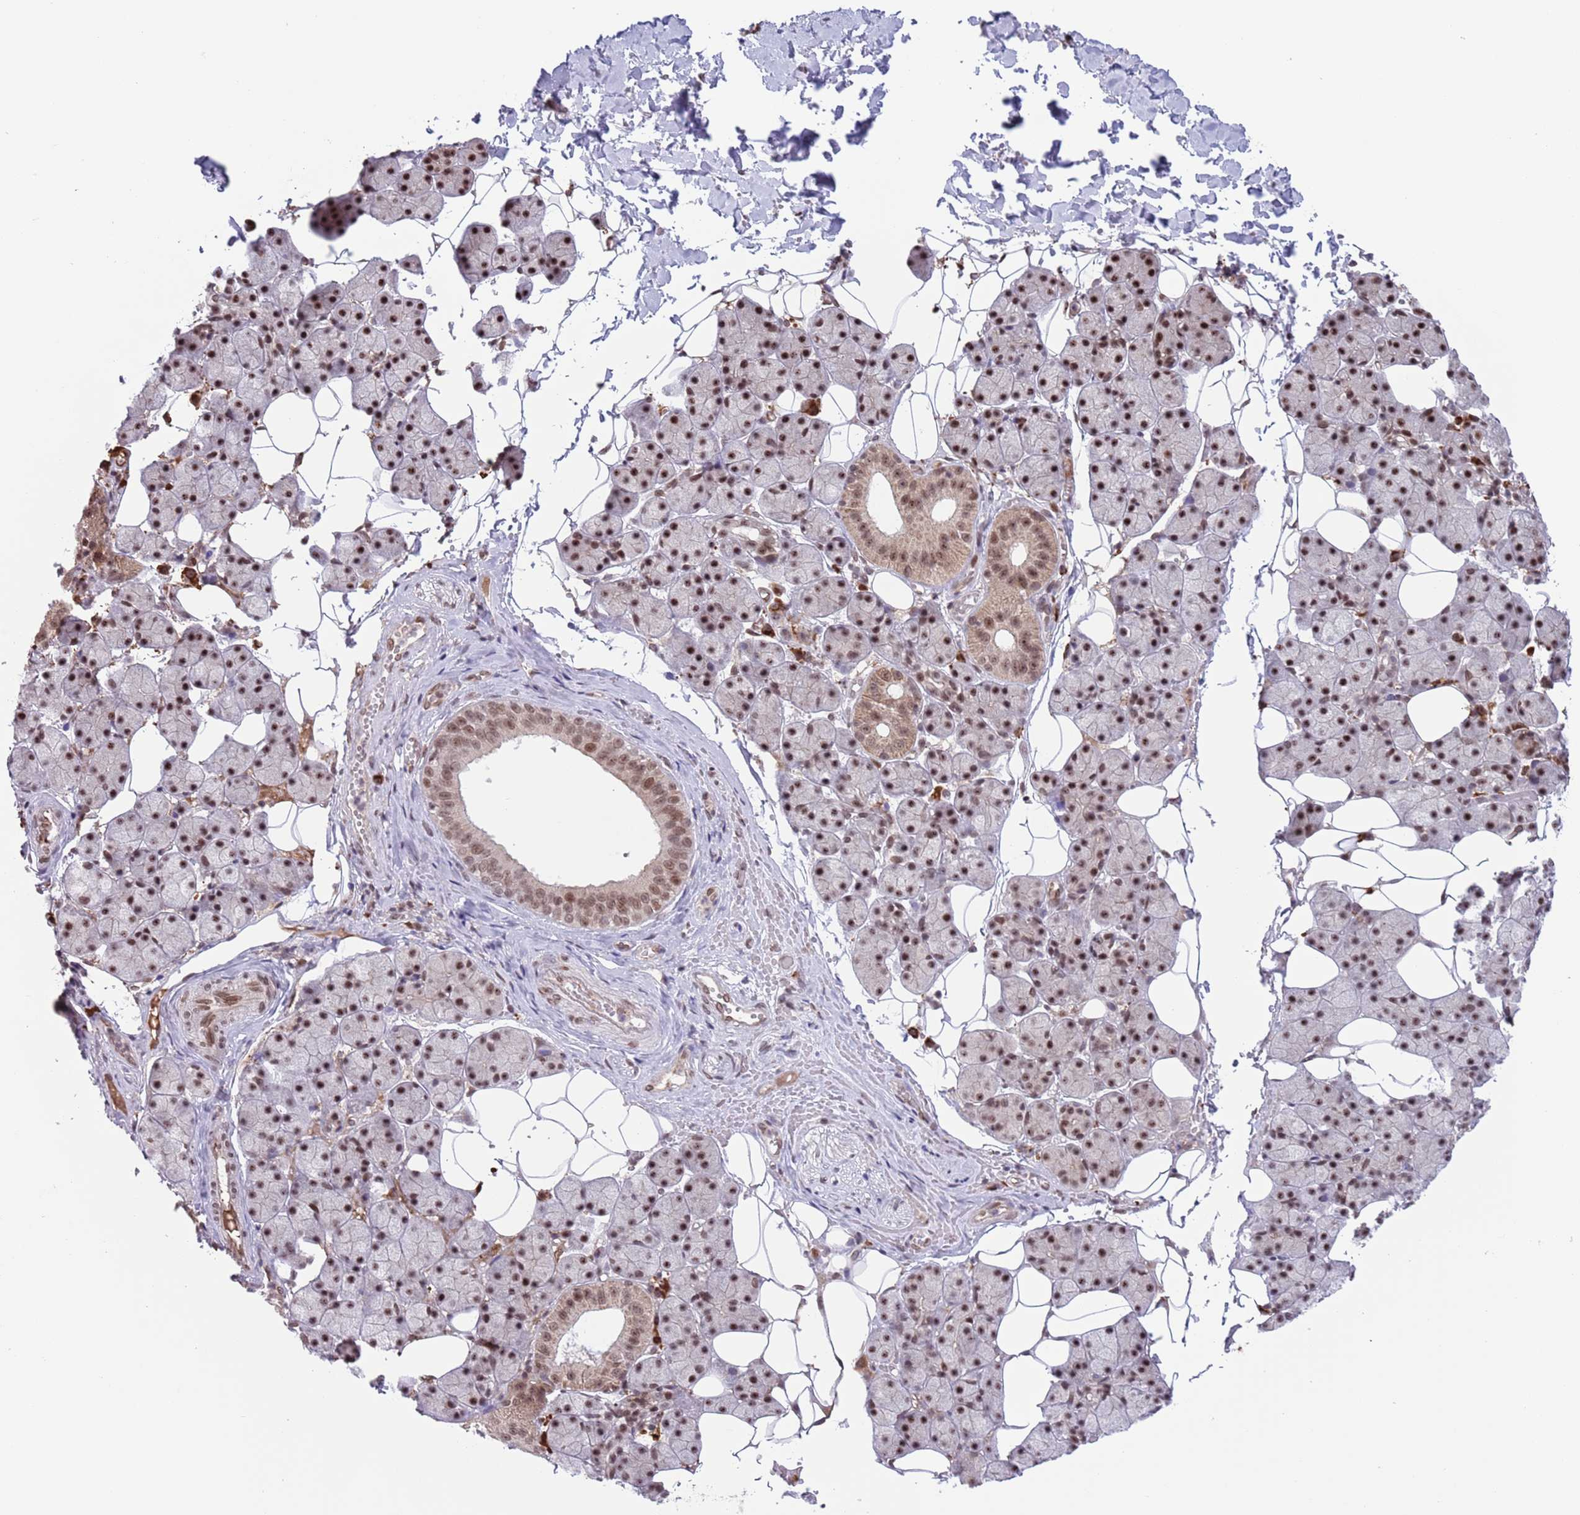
{"staining": {"intensity": "moderate", "quantity": ">75%", "location": "cytoplasmic/membranous,nuclear"}, "tissue": "salivary gland", "cell_type": "Glandular cells", "image_type": "normal", "snomed": [{"axis": "morphology", "description": "Normal tissue, NOS"}, {"axis": "topography", "description": "Salivary gland"}], "caption": "The micrograph reveals immunohistochemical staining of unremarkable salivary gland. There is moderate cytoplasmic/membranous,nuclear positivity is seen in approximately >75% of glandular cells. (Stains: DAB in brown, nuclei in blue, Microscopy: brightfield microscopy at high magnification).", "gene": "SIPA1L3", "patient": {"sex": "female", "age": 33}}